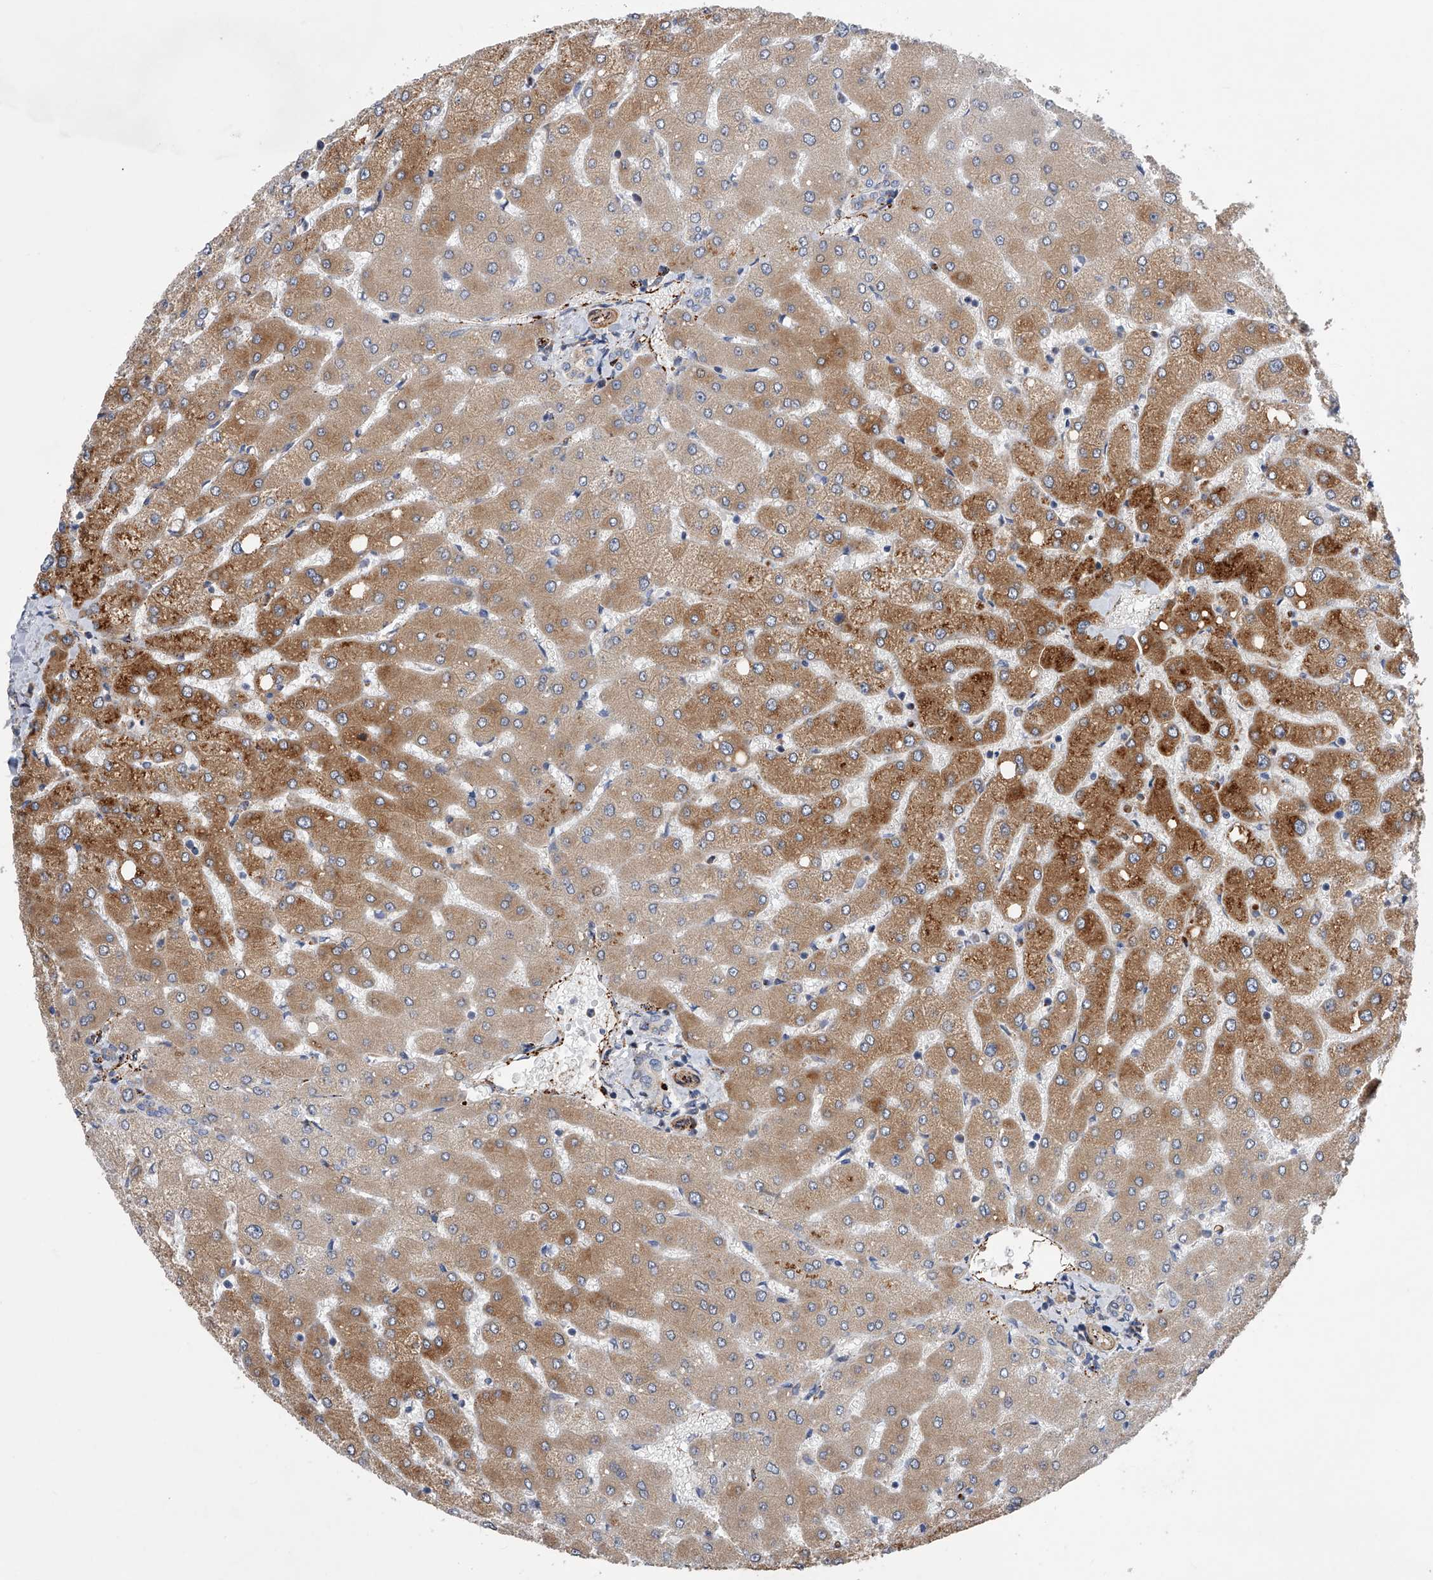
{"staining": {"intensity": "moderate", "quantity": "<25%", "location": "cytoplasmic/membranous"}, "tissue": "liver", "cell_type": "Cholangiocytes", "image_type": "normal", "snomed": [{"axis": "morphology", "description": "Normal tissue, NOS"}, {"axis": "topography", "description": "Liver"}], "caption": "Unremarkable liver demonstrates moderate cytoplasmic/membranous staining in about <25% of cholangiocytes, visualized by immunohistochemistry. The staining was performed using DAB, with brown indicating positive protein expression. Nuclei are stained blue with hematoxylin.", "gene": "PDSS2", "patient": {"sex": "female", "age": 54}}